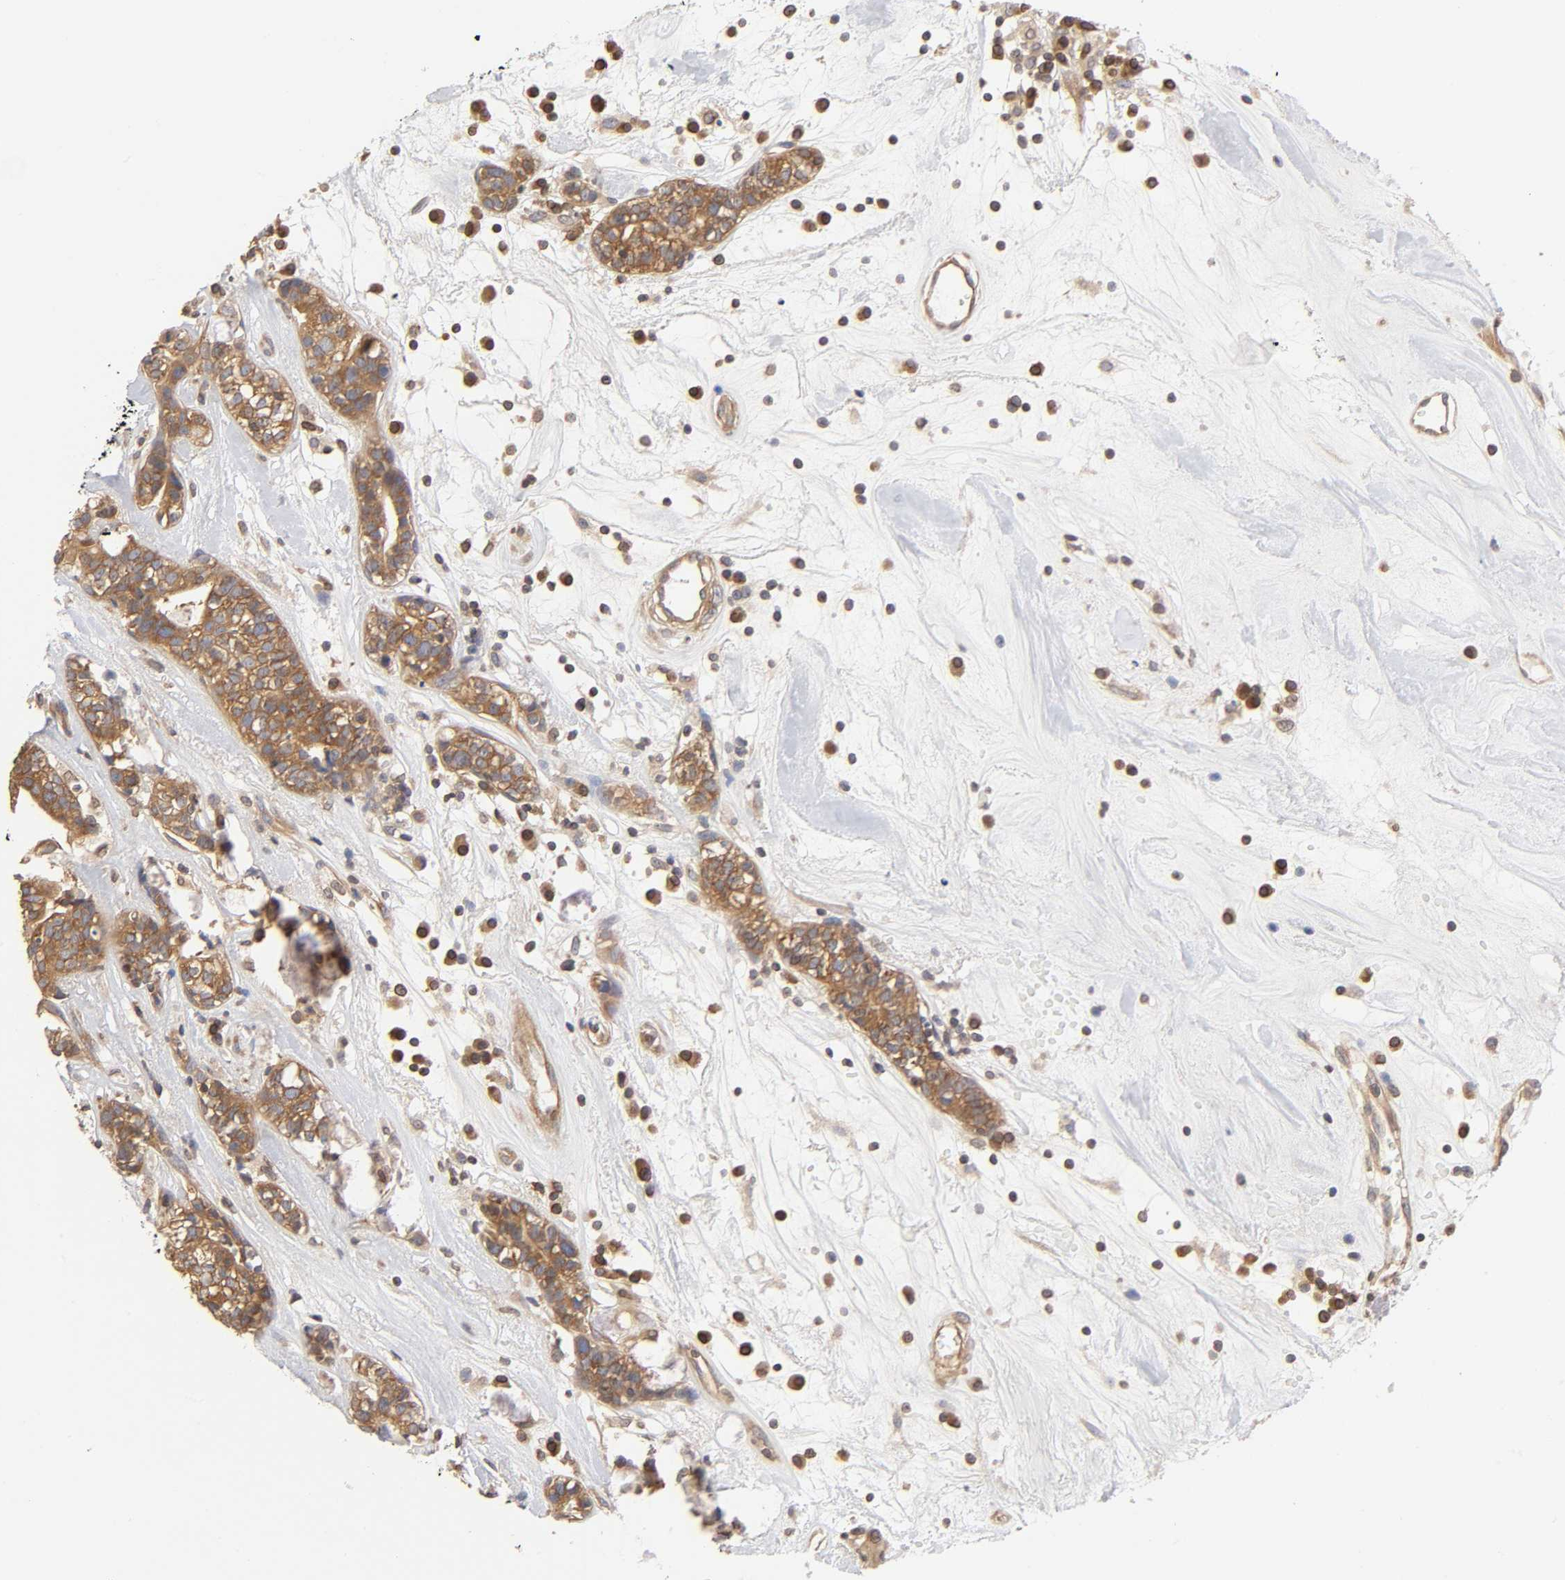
{"staining": {"intensity": "moderate", "quantity": ">75%", "location": "cytoplasmic/membranous"}, "tissue": "head and neck cancer", "cell_type": "Tumor cells", "image_type": "cancer", "snomed": [{"axis": "morphology", "description": "Adenocarcinoma, NOS"}, {"axis": "topography", "description": "Salivary gland"}, {"axis": "topography", "description": "Head-Neck"}], "caption": "Moderate cytoplasmic/membranous expression is appreciated in about >75% of tumor cells in head and neck cancer (adenocarcinoma).", "gene": "STRN3", "patient": {"sex": "female", "age": 65}}